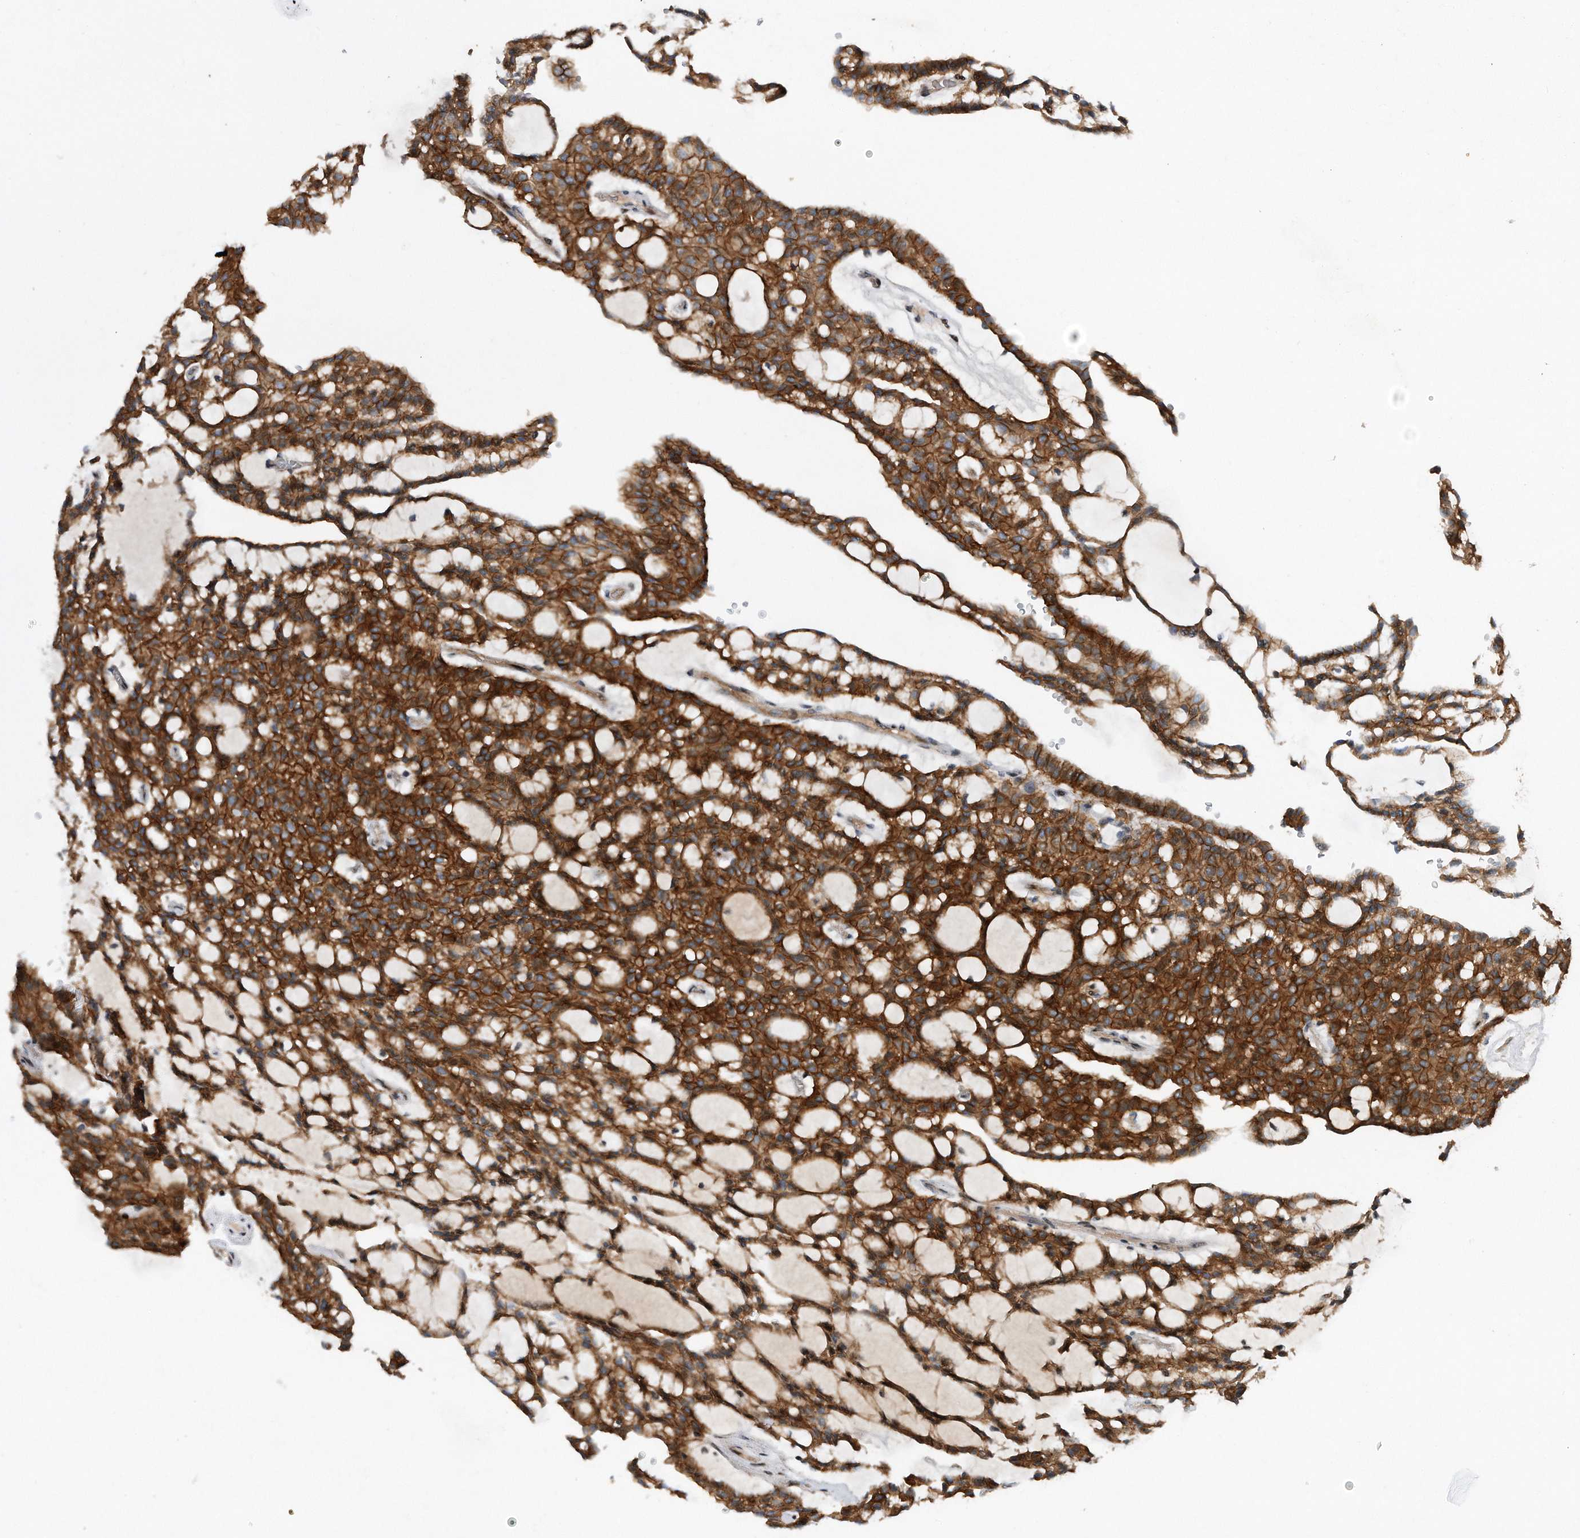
{"staining": {"intensity": "strong", "quantity": ">75%", "location": "cytoplasmic/membranous"}, "tissue": "renal cancer", "cell_type": "Tumor cells", "image_type": "cancer", "snomed": [{"axis": "morphology", "description": "Adenocarcinoma, NOS"}, {"axis": "topography", "description": "Kidney"}], "caption": "Immunohistochemistry image of human renal adenocarcinoma stained for a protein (brown), which demonstrates high levels of strong cytoplasmic/membranous staining in about >75% of tumor cells.", "gene": "CDH12", "patient": {"sex": "male", "age": 63}}